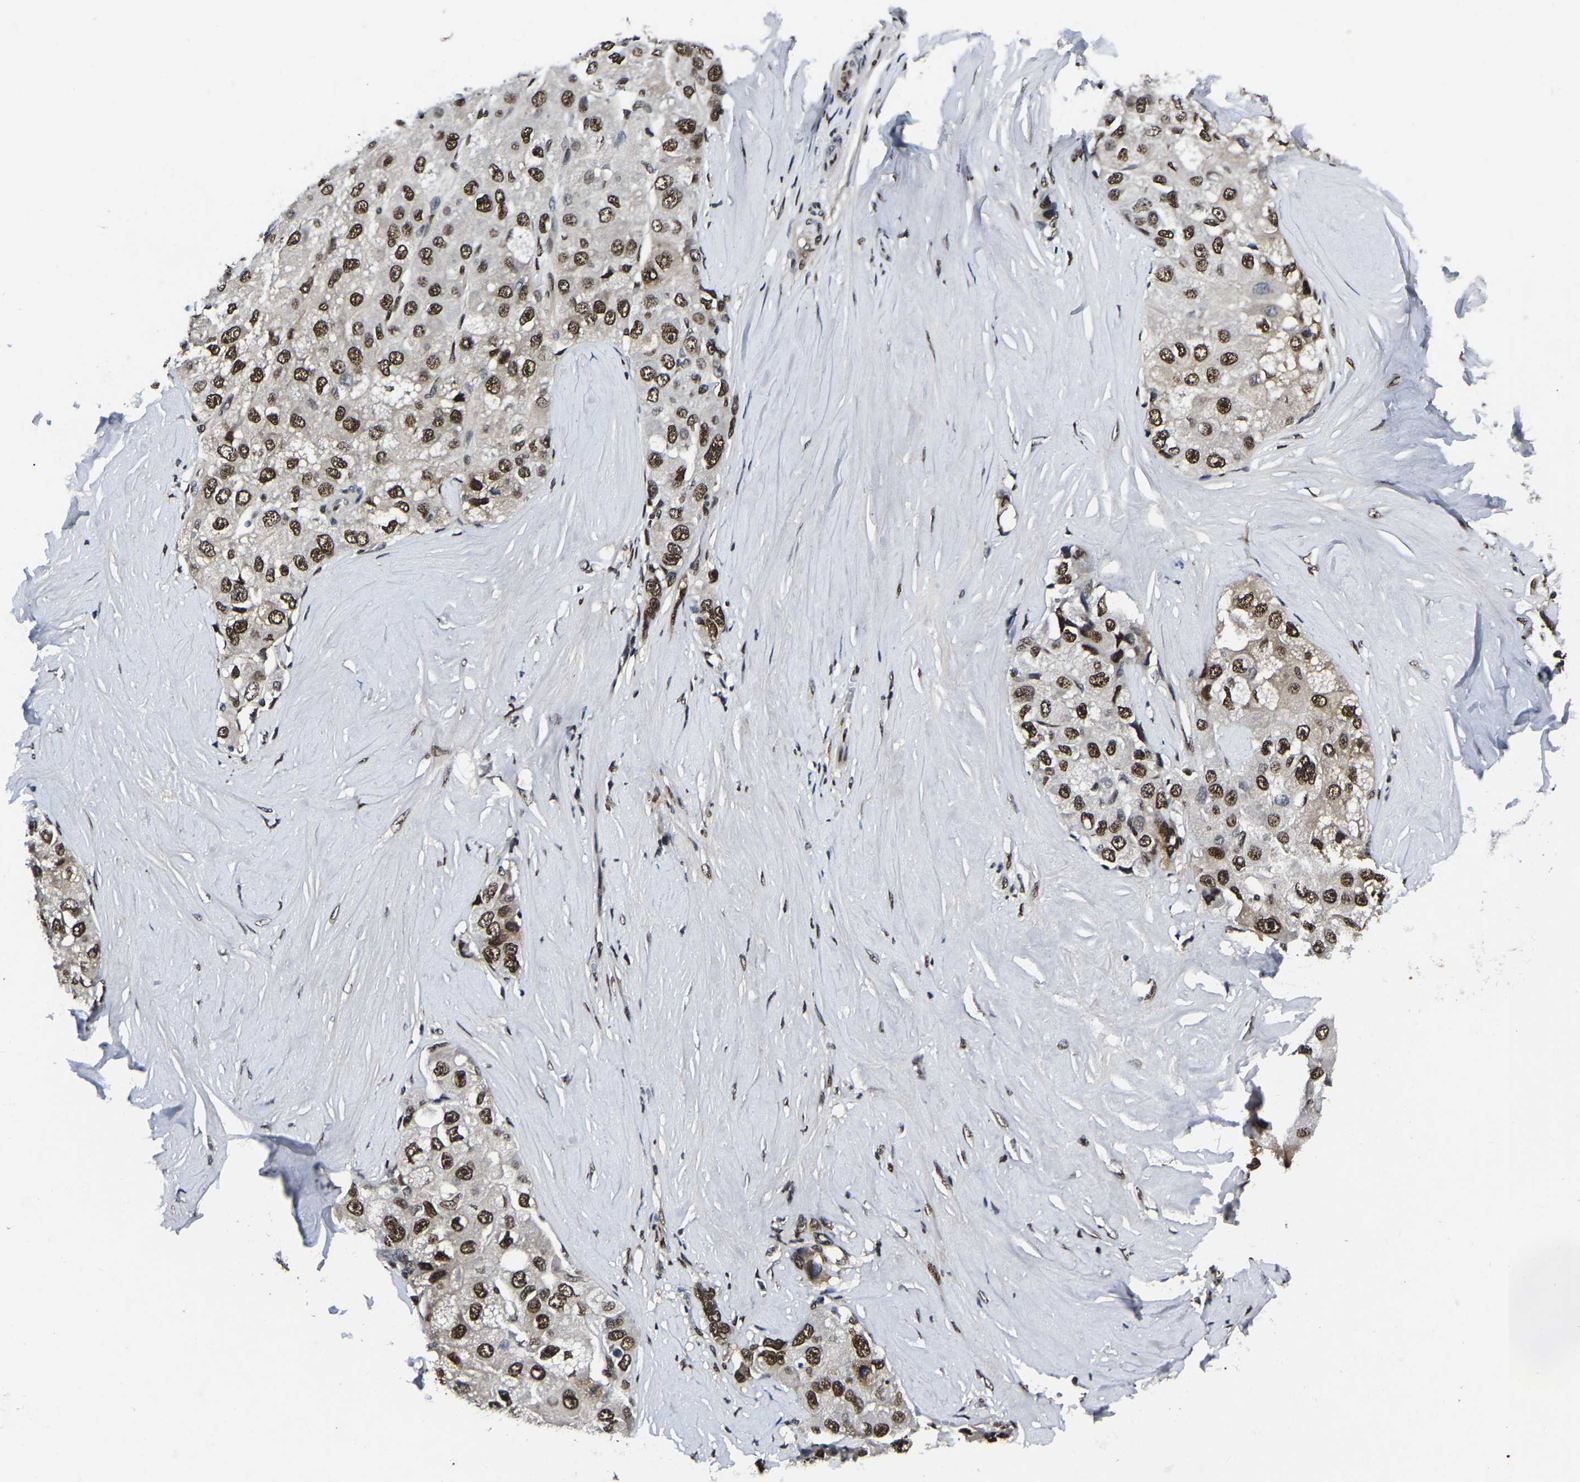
{"staining": {"intensity": "strong", "quantity": ">75%", "location": "nuclear"}, "tissue": "liver cancer", "cell_type": "Tumor cells", "image_type": "cancer", "snomed": [{"axis": "morphology", "description": "Carcinoma, Hepatocellular, NOS"}, {"axis": "topography", "description": "Liver"}], "caption": "Liver hepatocellular carcinoma stained with DAB (3,3'-diaminobenzidine) immunohistochemistry (IHC) shows high levels of strong nuclear positivity in about >75% of tumor cells.", "gene": "TRIM35", "patient": {"sex": "male", "age": 80}}